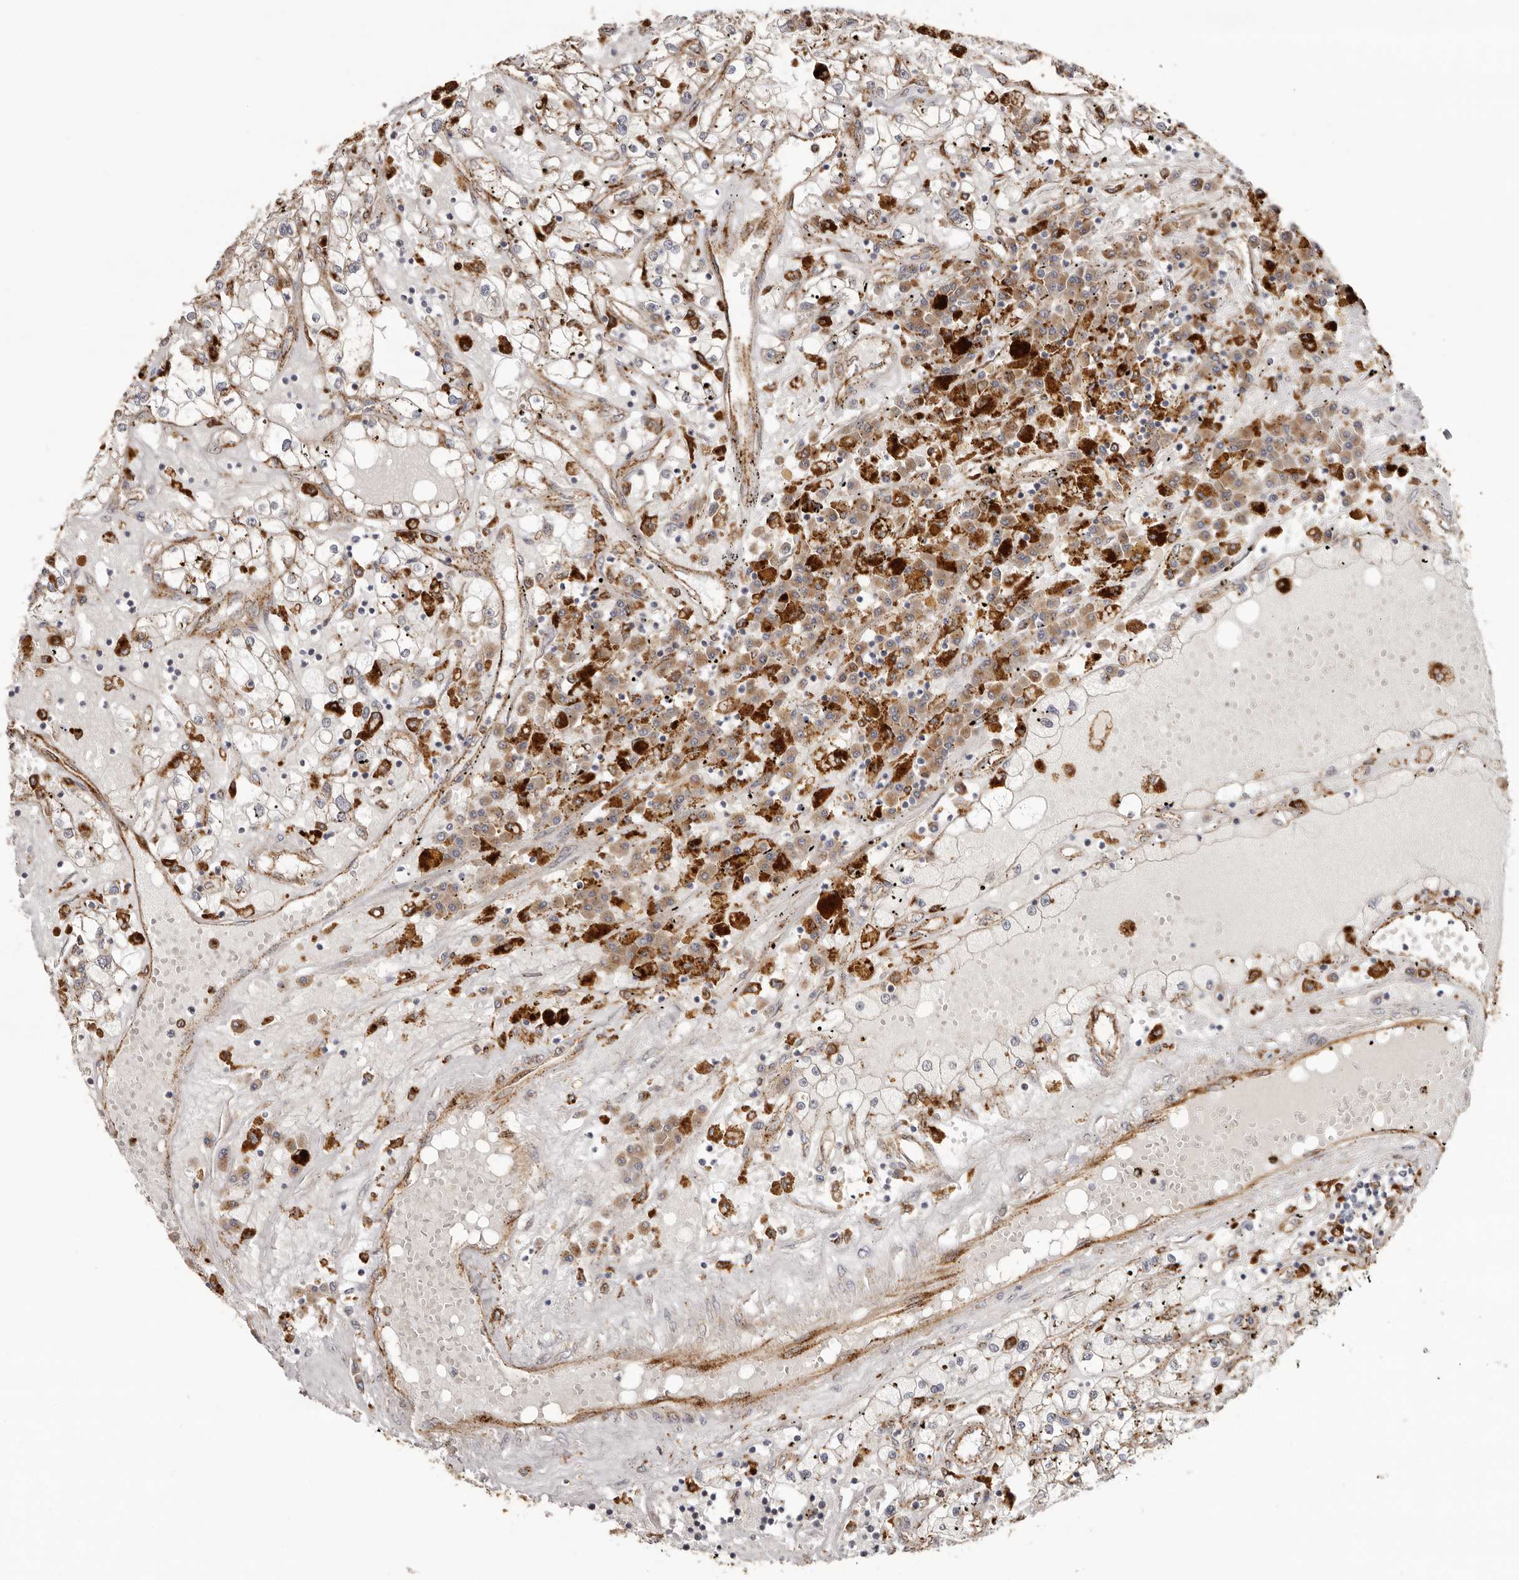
{"staining": {"intensity": "moderate", "quantity": "25%-75%", "location": "cytoplasmic/membranous"}, "tissue": "renal cancer", "cell_type": "Tumor cells", "image_type": "cancer", "snomed": [{"axis": "morphology", "description": "Adenocarcinoma, NOS"}, {"axis": "topography", "description": "Kidney"}], "caption": "DAB (3,3'-diaminobenzidine) immunohistochemical staining of human renal cancer shows moderate cytoplasmic/membranous protein staining in about 25%-75% of tumor cells.", "gene": "GRN", "patient": {"sex": "male", "age": 56}}